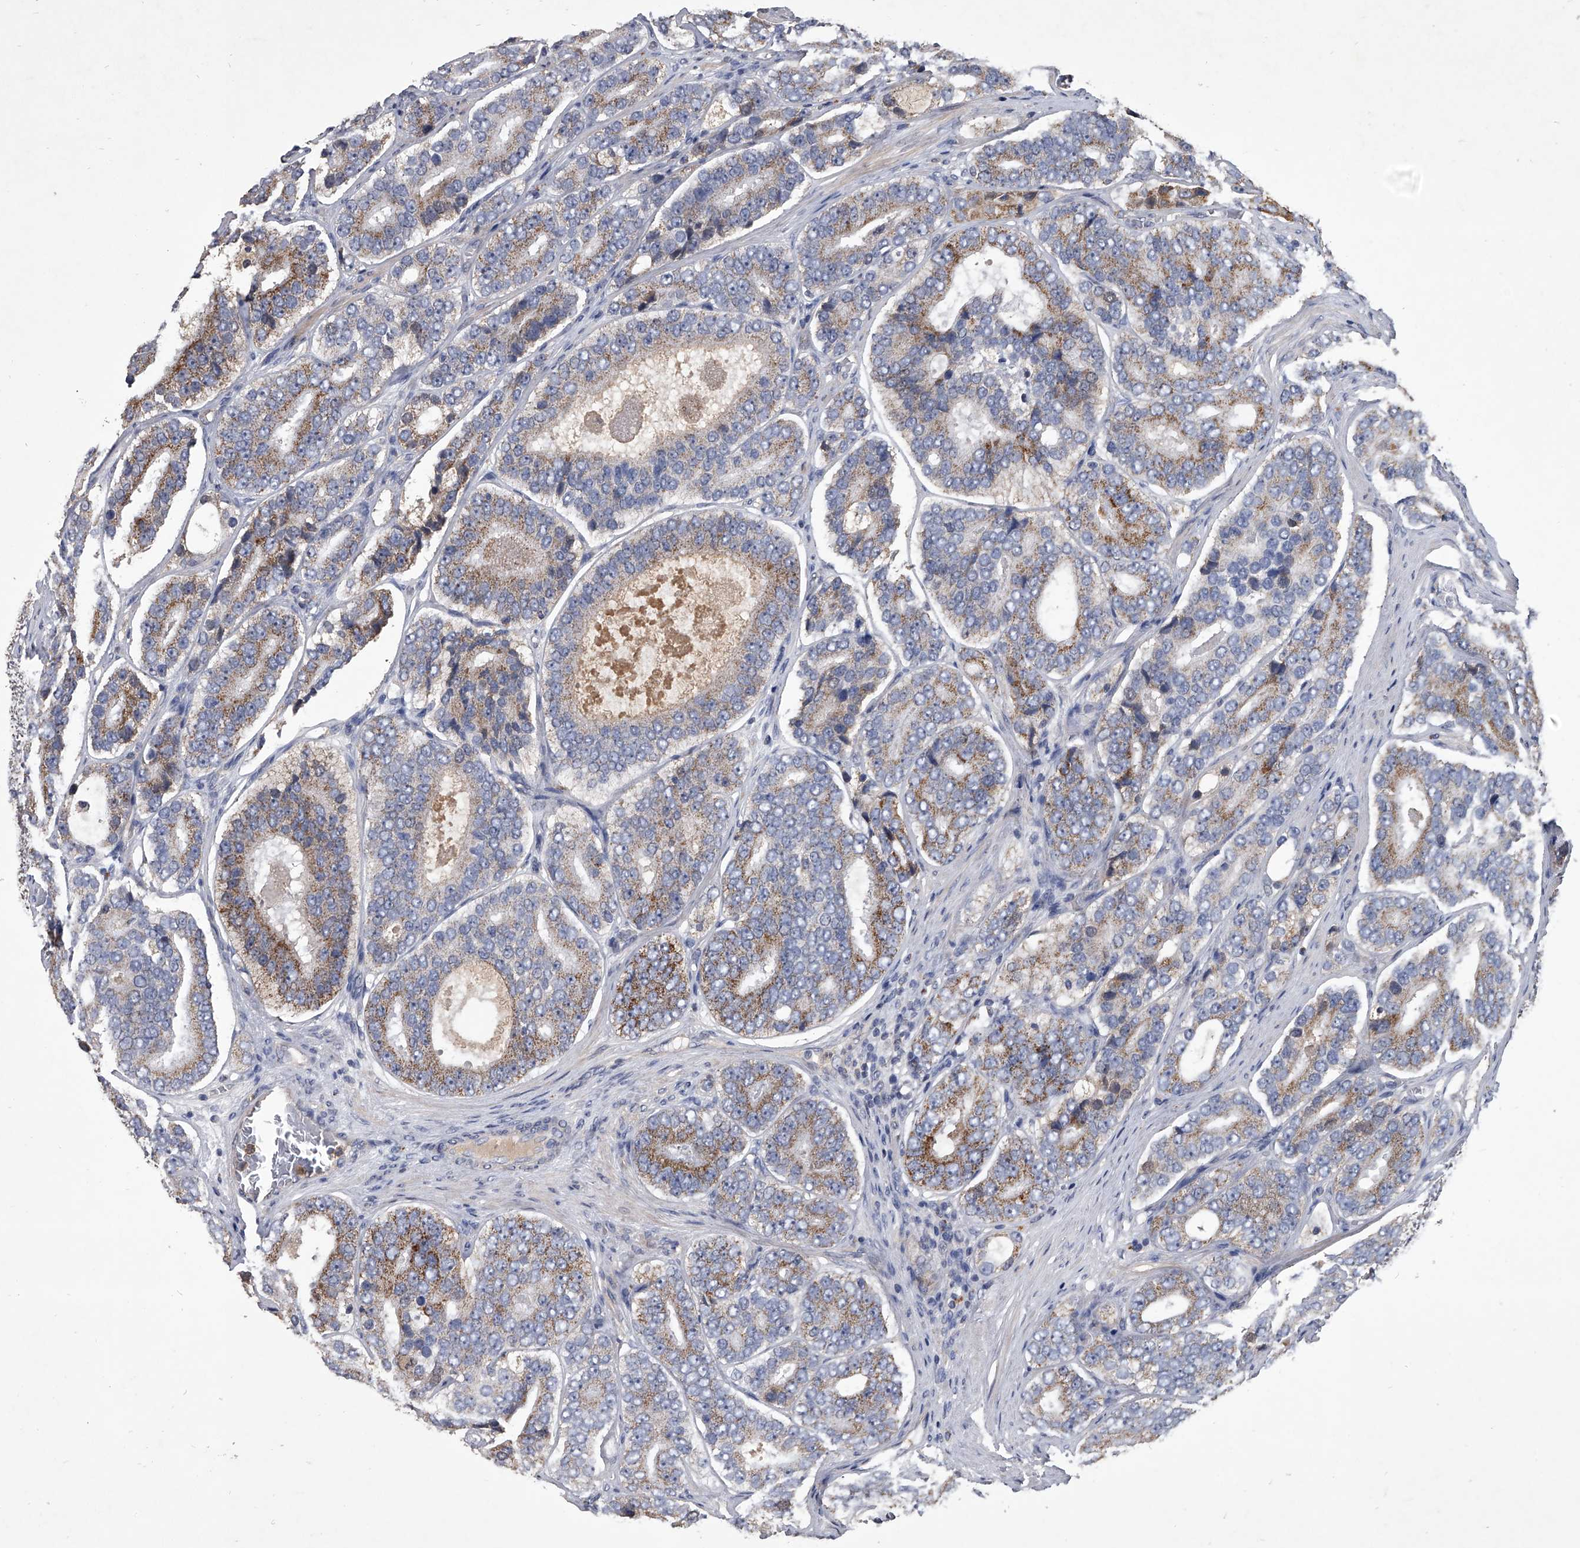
{"staining": {"intensity": "moderate", "quantity": "25%-75%", "location": "cytoplasmic/membranous"}, "tissue": "prostate cancer", "cell_type": "Tumor cells", "image_type": "cancer", "snomed": [{"axis": "morphology", "description": "Adenocarcinoma, High grade"}, {"axis": "topography", "description": "Prostate"}], "caption": "There is medium levels of moderate cytoplasmic/membranous positivity in tumor cells of prostate high-grade adenocarcinoma, as demonstrated by immunohistochemical staining (brown color).", "gene": "NRP1", "patient": {"sex": "male", "age": 56}}